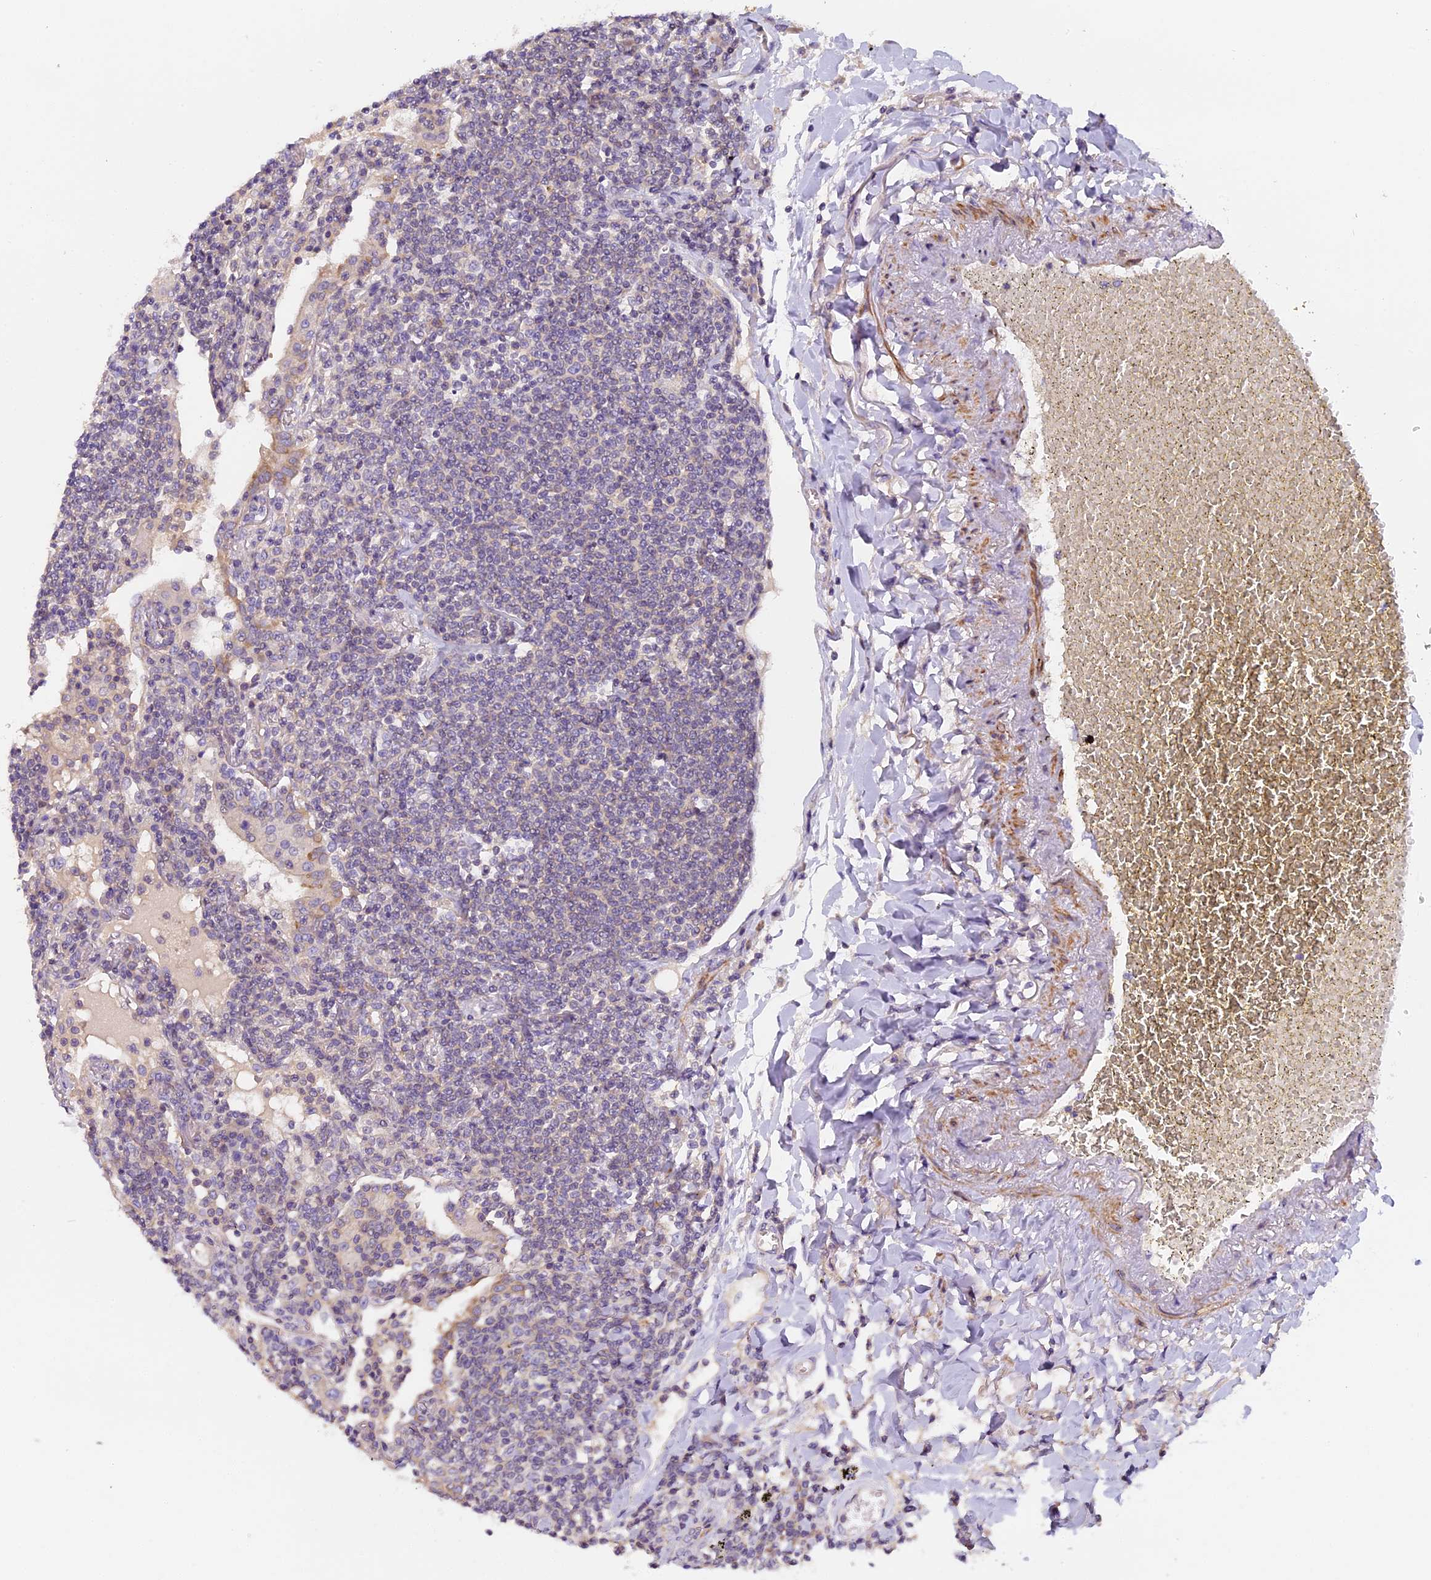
{"staining": {"intensity": "negative", "quantity": "none", "location": "none"}, "tissue": "lymphoma", "cell_type": "Tumor cells", "image_type": "cancer", "snomed": [{"axis": "morphology", "description": "Malignant lymphoma, non-Hodgkin's type, Low grade"}, {"axis": "topography", "description": "Lung"}], "caption": "The image exhibits no significant staining in tumor cells of lymphoma. (DAB IHC visualized using brightfield microscopy, high magnification).", "gene": "FAM98C", "patient": {"sex": "female", "age": 71}}